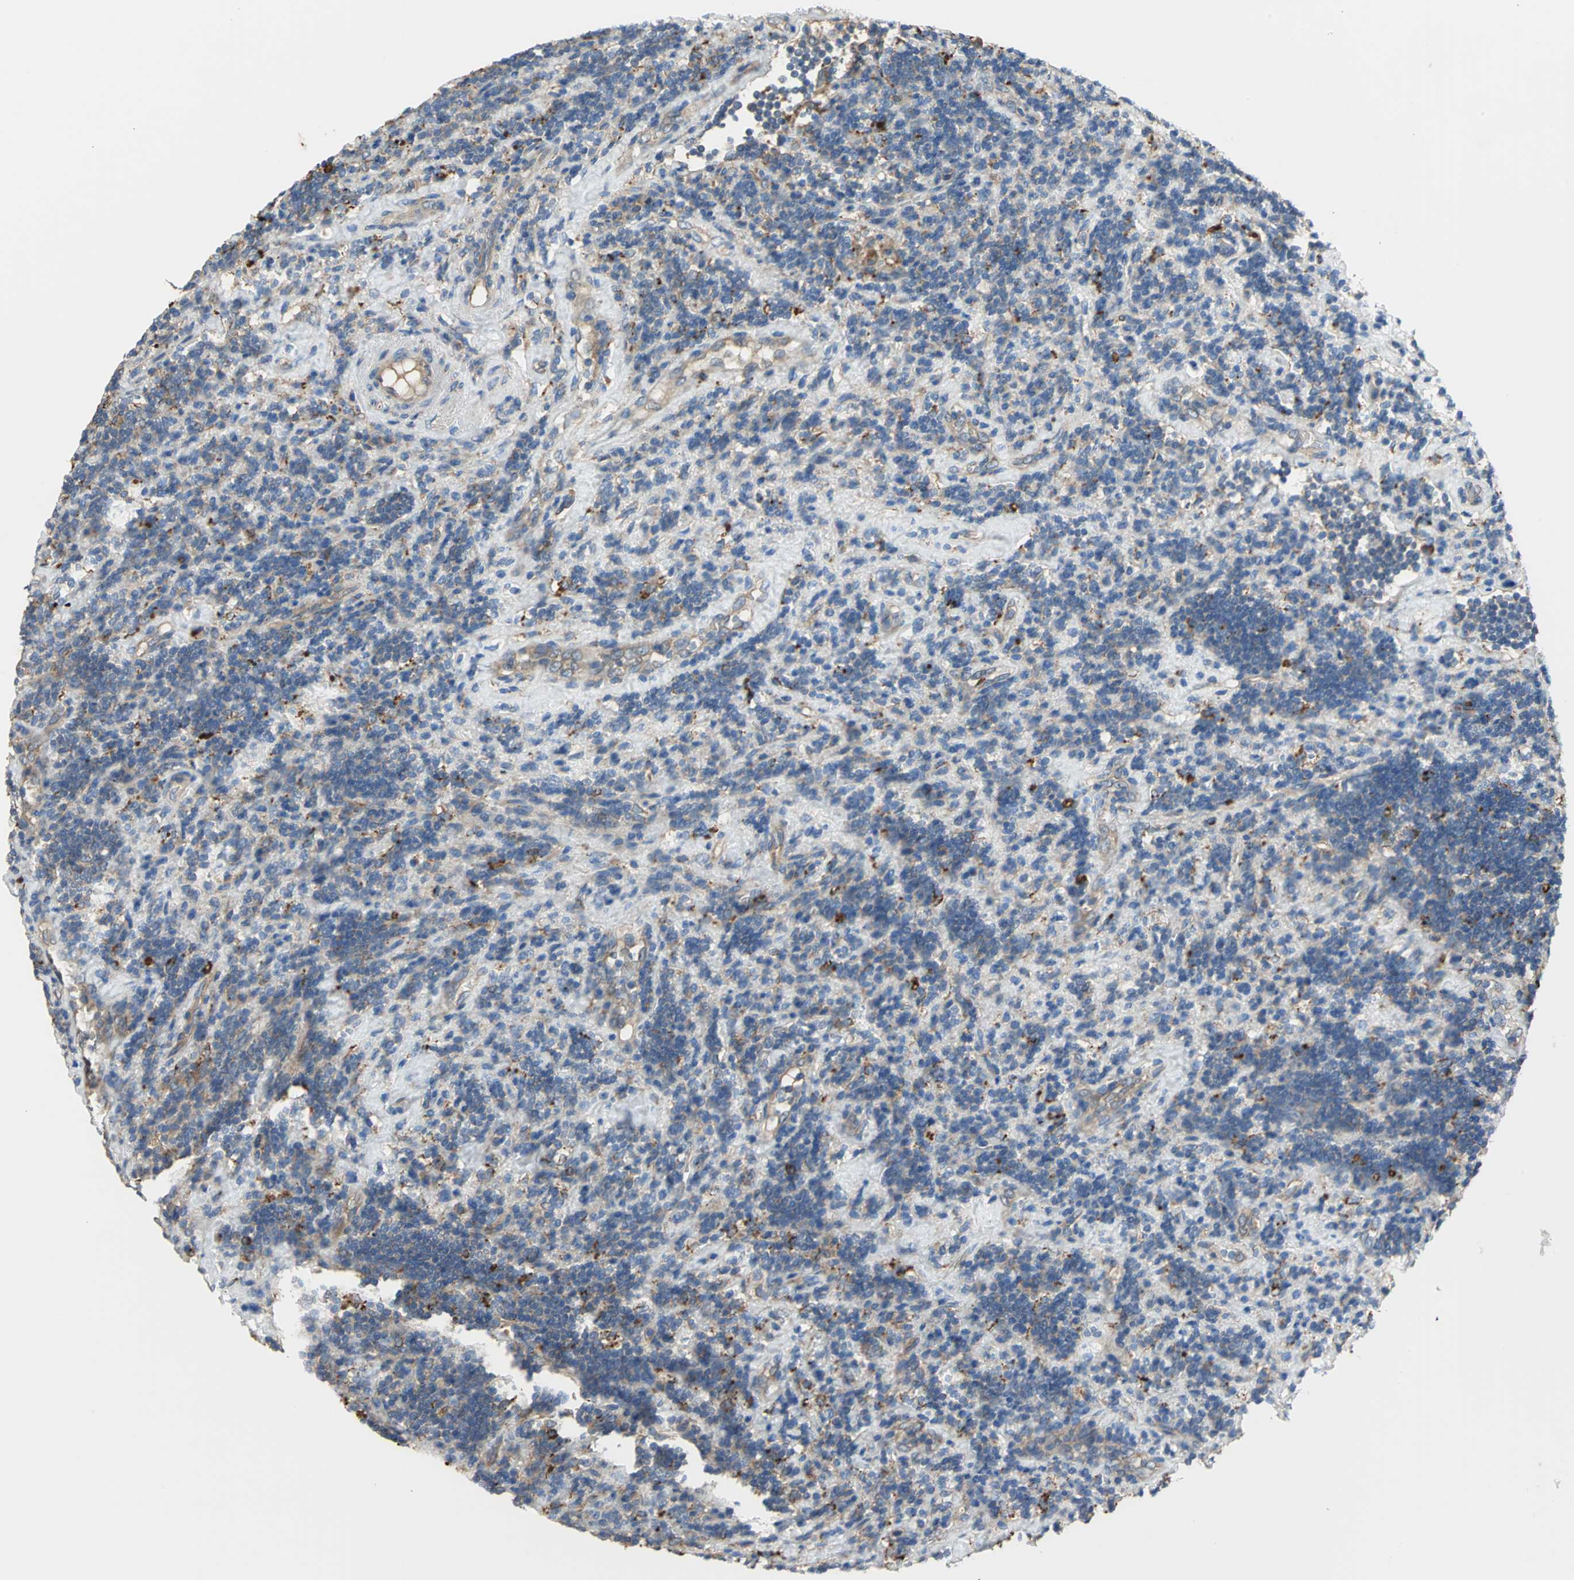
{"staining": {"intensity": "negative", "quantity": "none", "location": "none"}, "tissue": "lymphoma", "cell_type": "Tumor cells", "image_type": "cancer", "snomed": [{"axis": "morphology", "description": "Malignant lymphoma, non-Hodgkin's type, Low grade"}, {"axis": "topography", "description": "Lymph node"}], "caption": "The immunohistochemistry histopathology image has no significant expression in tumor cells of malignant lymphoma, non-Hodgkin's type (low-grade) tissue. The staining is performed using DAB (3,3'-diaminobenzidine) brown chromogen with nuclei counter-stained in using hematoxylin.", "gene": "DIAPH2", "patient": {"sex": "male", "age": 70}}